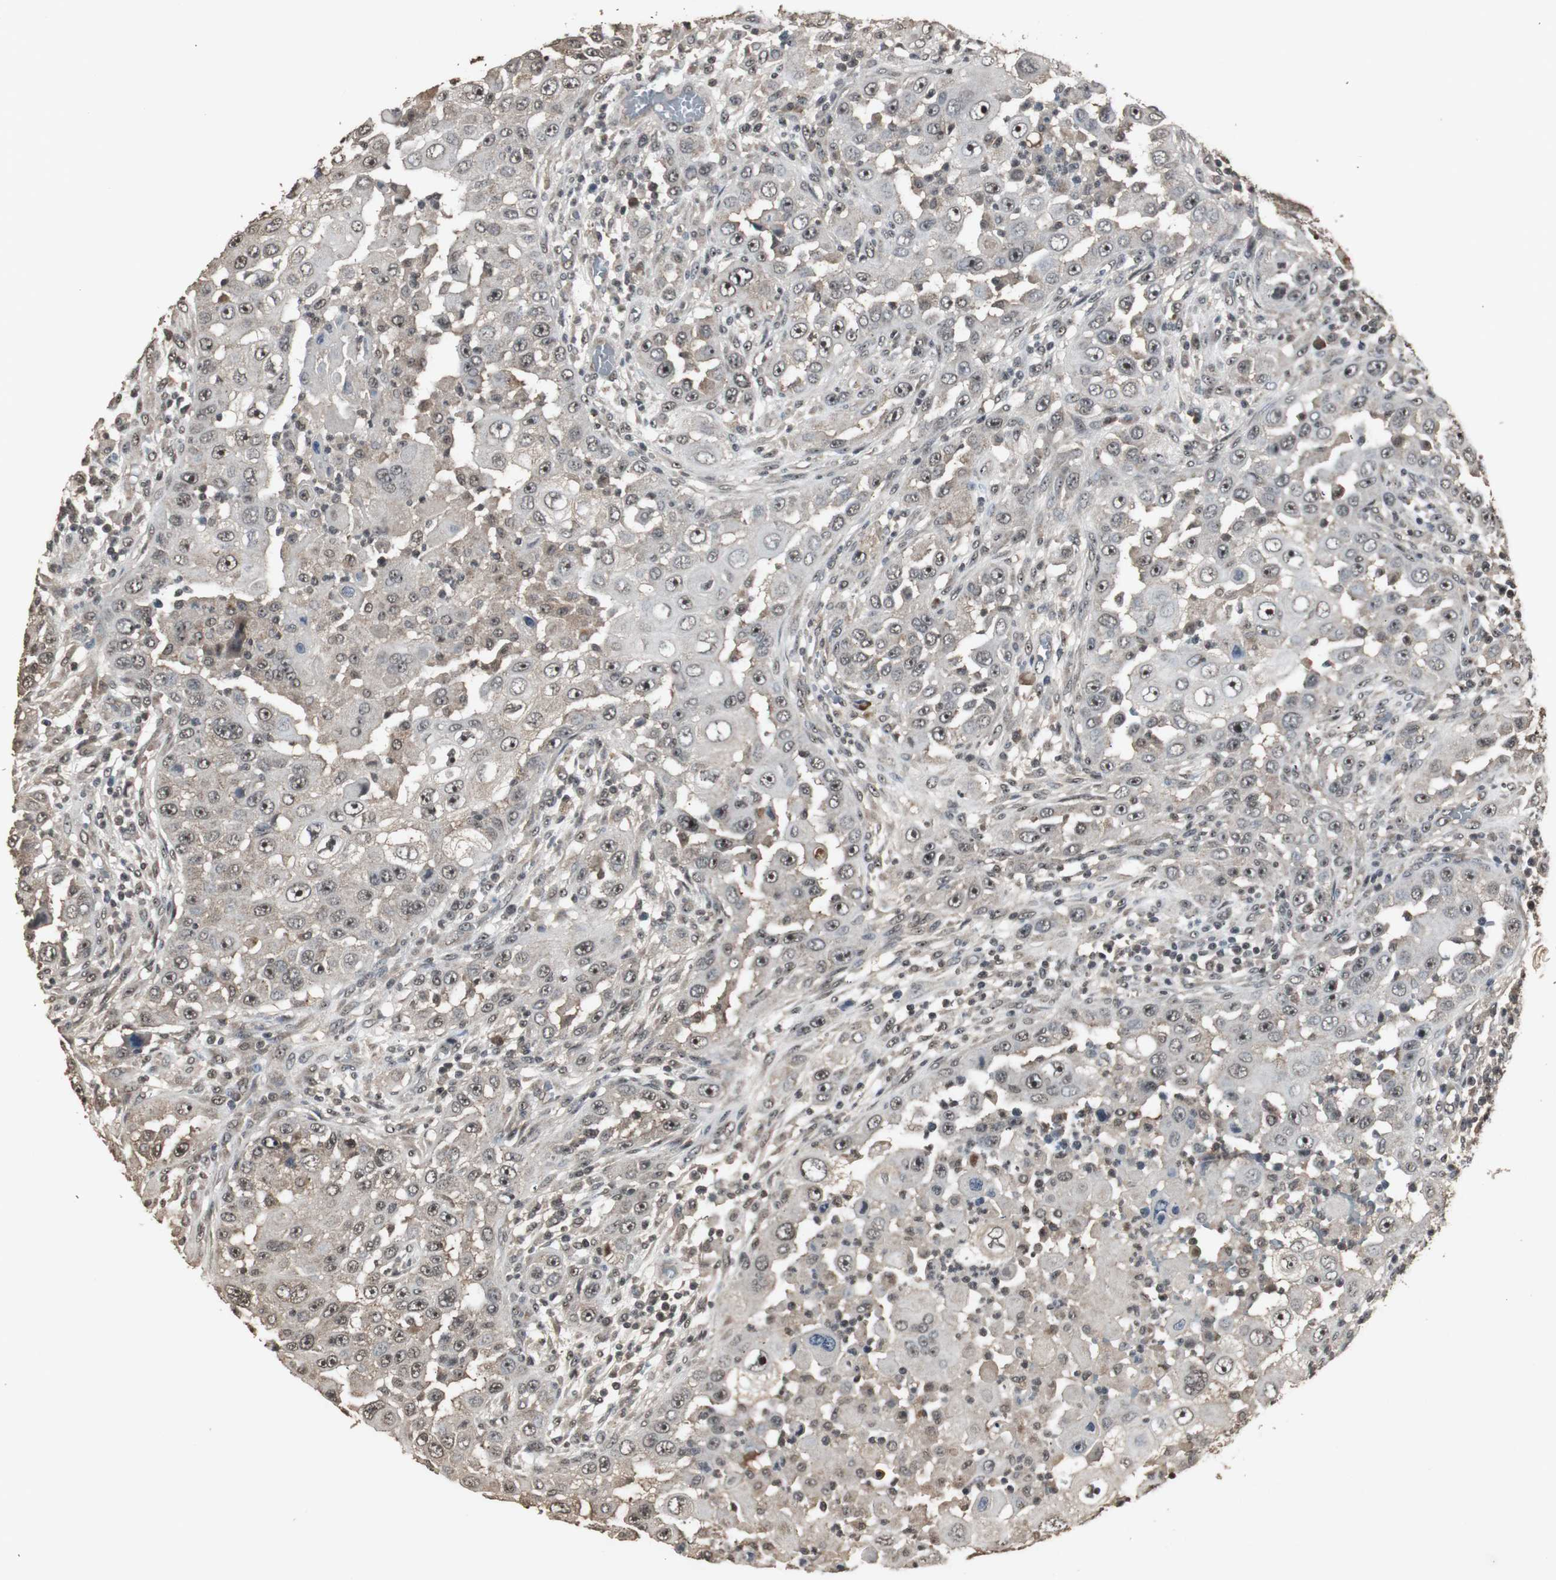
{"staining": {"intensity": "moderate", "quantity": ">75%", "location": "cytoplasmic/membranous,nuclear"}, "tissue": "head and neck cancer", "cell_type": "Tumor cells", "image_type": "cancer", "snomed": [{"axis": "morphology", "description": "Carcinoma, NOS"}, {"axis": "topography", "description": "Head-Neck"}], "caption": "Head and neck cancer (carcinoma) stained with a brown dye displays moderate cytoplasmic/membranous and nuclear positive positivity in about >75% of tumor cells.", "gene": "EMX1", "patient": {"sex": "male", "age": 87}}